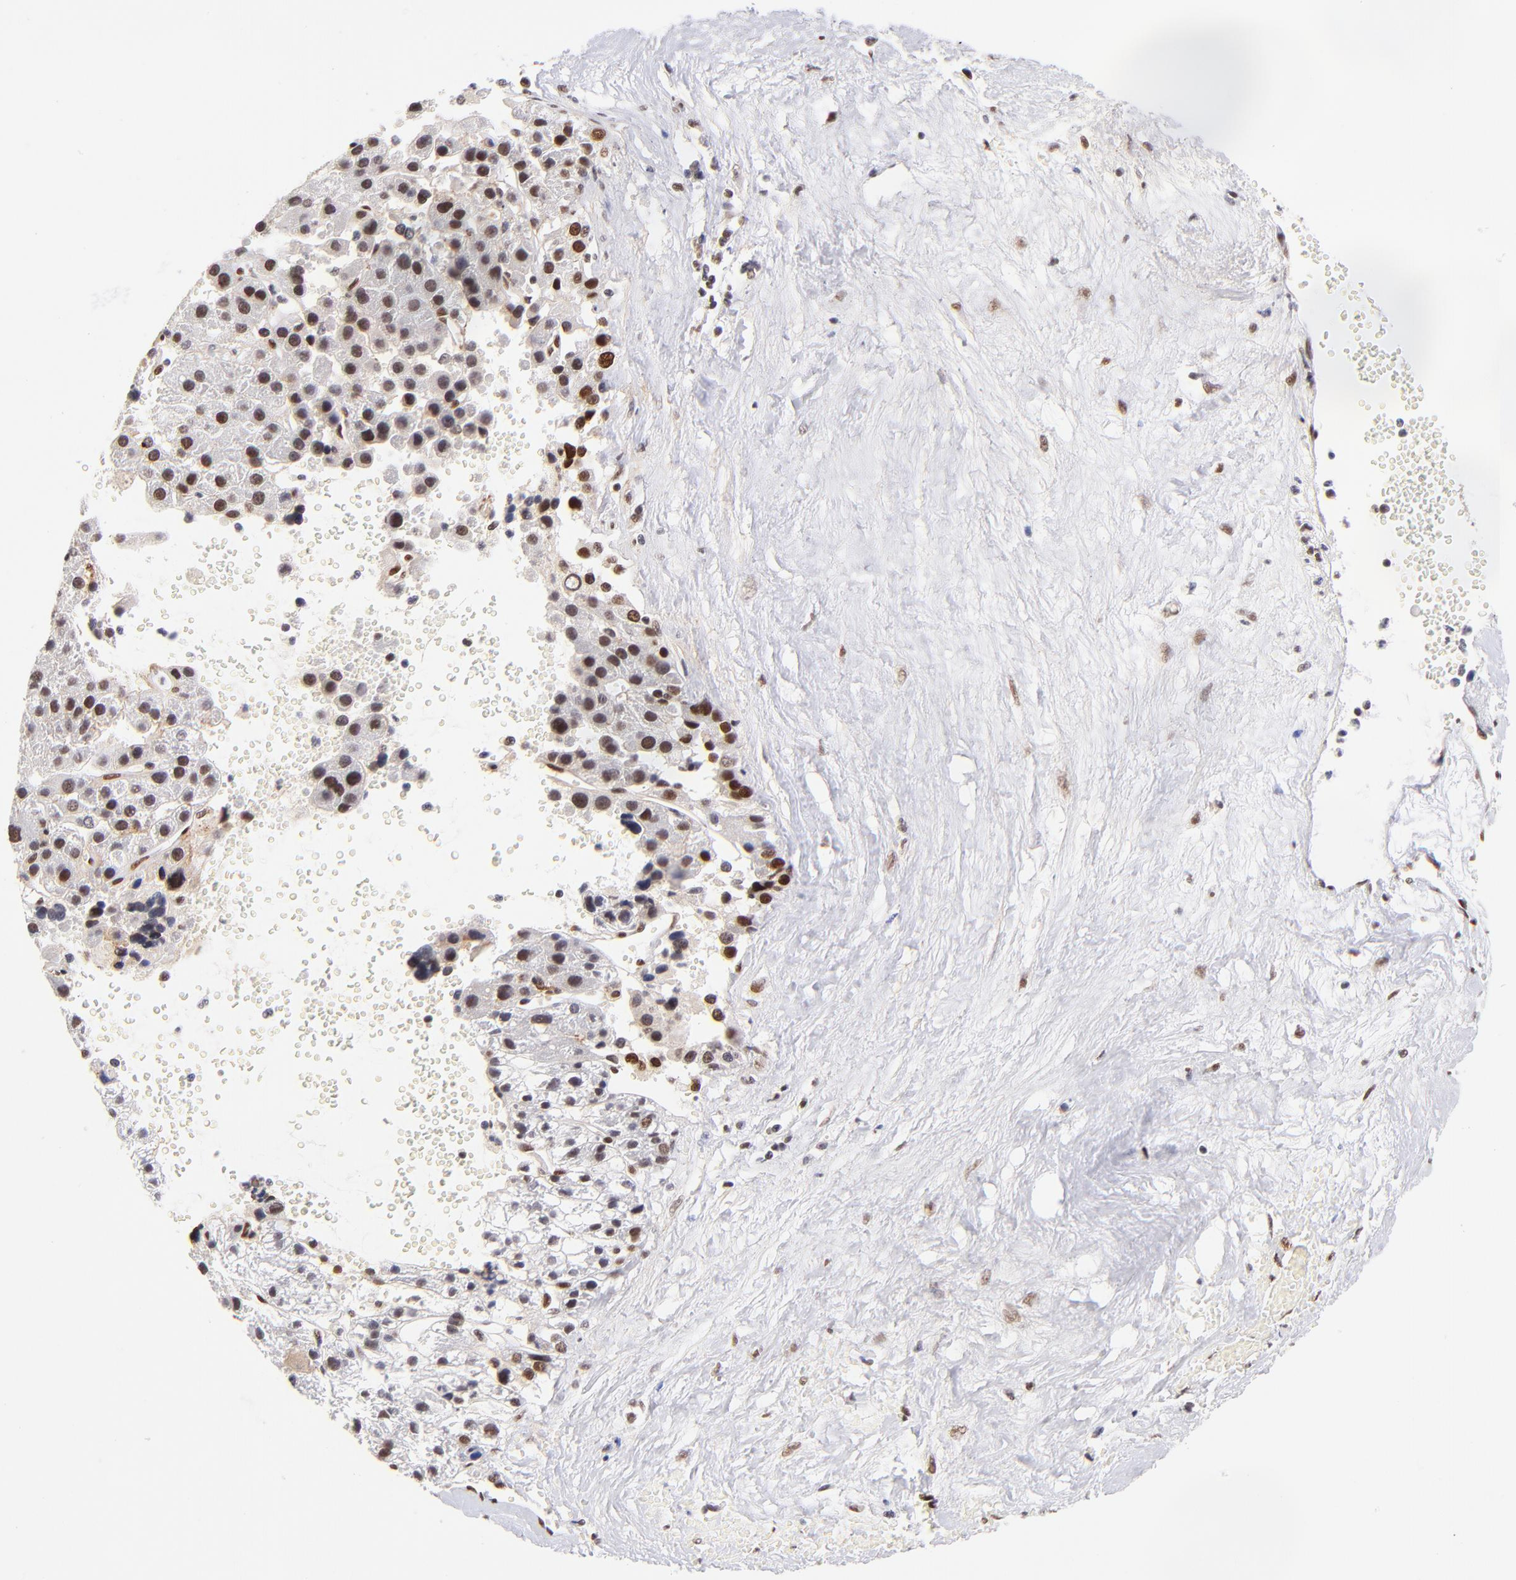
{"staining": {"intensity": "moderate", "quantity": ">75%", "location": "nuclear"}, "tissue": "liver cancer", "cell_type": "Tumor cells", "image_type": "cancer", "snomed": [{"axis": "morphology", "description": "Carcinoma, Hepatocellular, NOS"}, {"axis": "topography", "description": "Liver"}], "caption": "Approximately >75% of tumor cells in hepatocellular carcinoma (liver) display moderate nuclear protein expression as visualized by brown immunohistochemical staining.", "gene": "MIDEAS", "patient": {"sex": "female", "age": 85}}